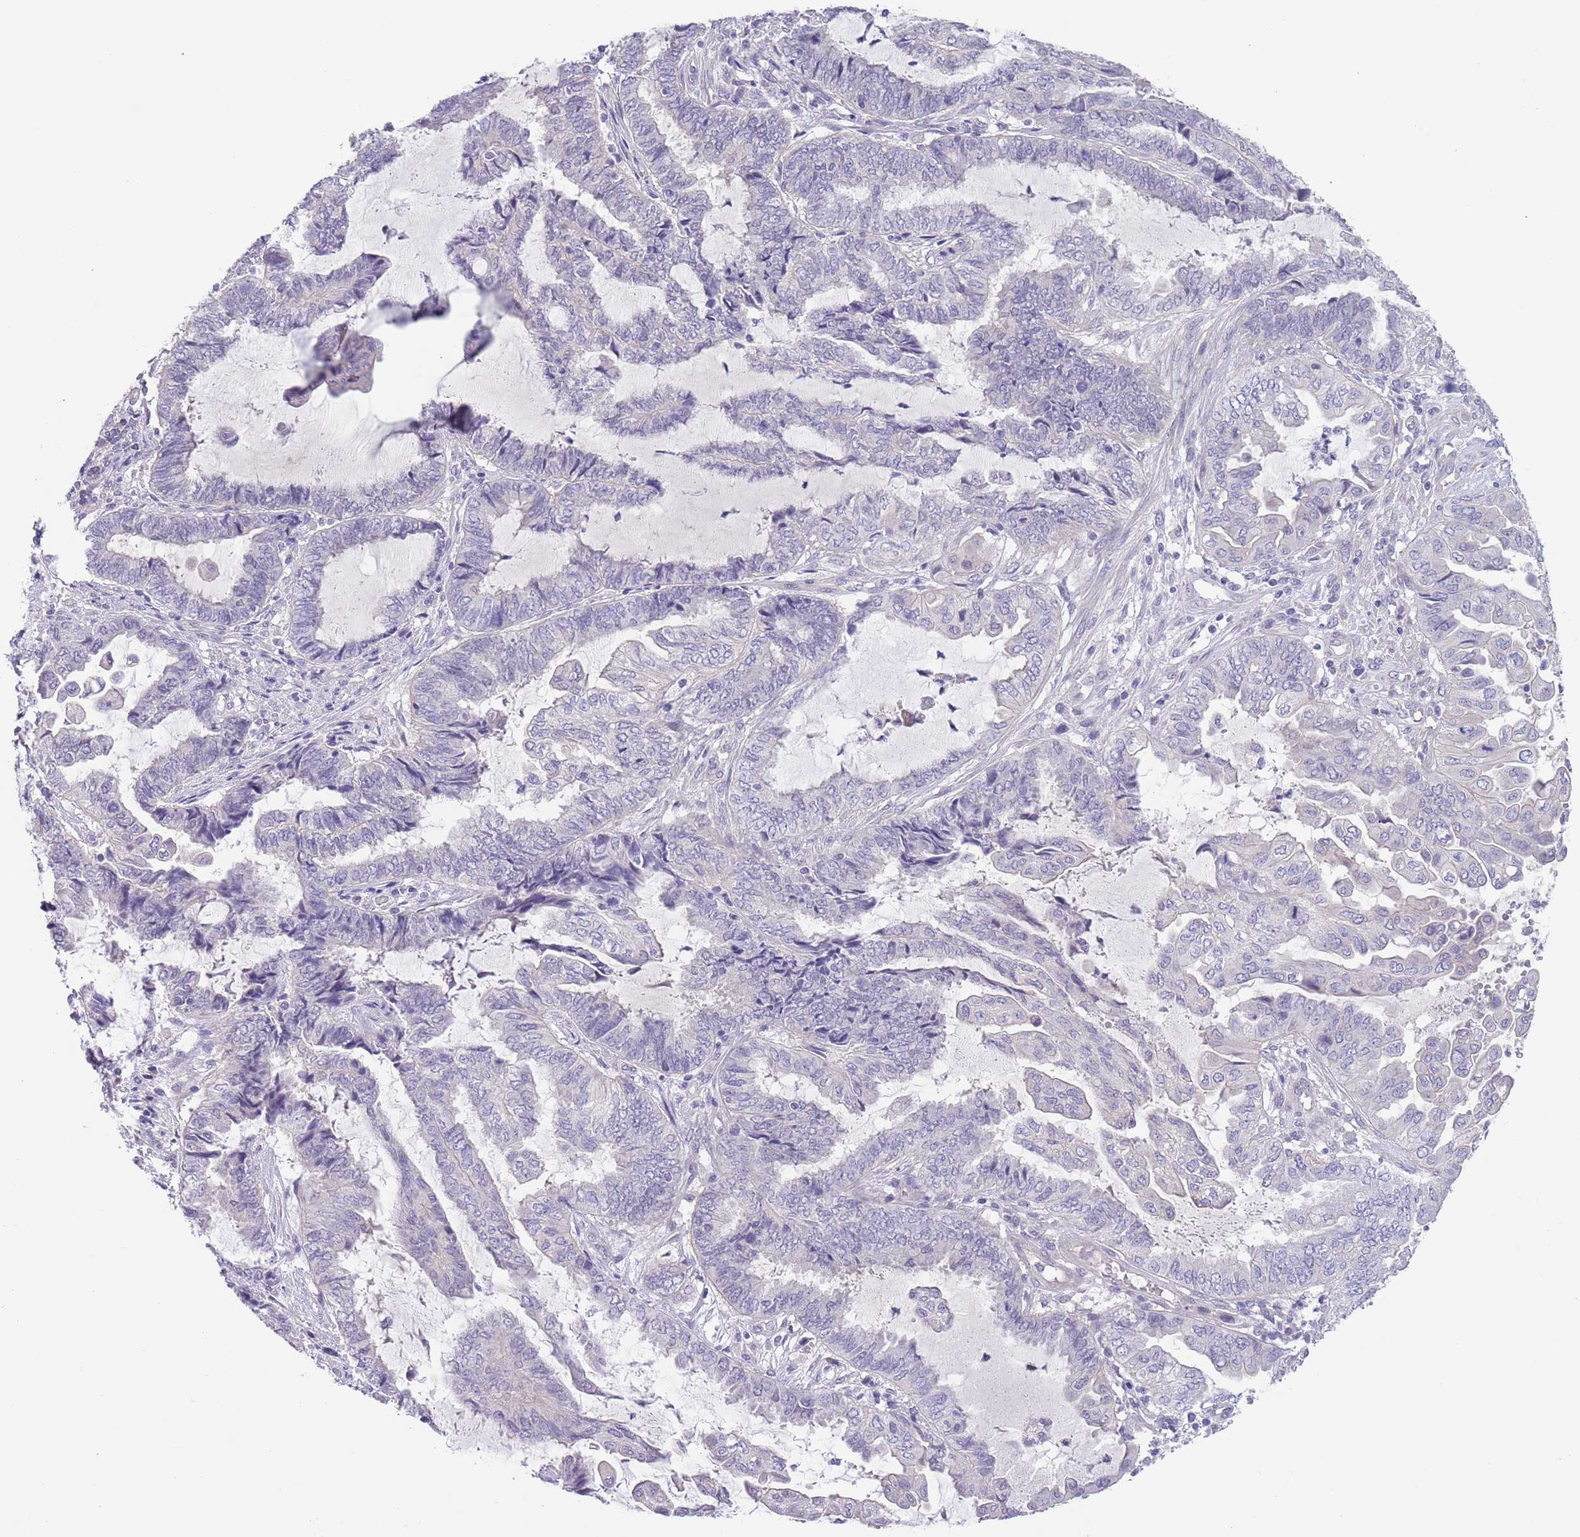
{"staining": {"intensity": "negative", "quantity": "none", "location": "none"}, "tissue": "endometrial cancer", "cell_type": "Tumor cells", "image_type": "cancer", "snomed": [{"axis": "morphology", "description": "Adenocarcinoma, NOS"}, {"axis": "topography", "description": "Uterus"}, {"axis": "topography", "description": "Endometrium"}], "caption": "Immunohistochemical staining of human endometrial cancer shows no significant staining in tumor cells. (IHC, brightfield microscopy, high magnification).", "gene": "RNF169", "patient": {"sex": "female", "age": 70}}